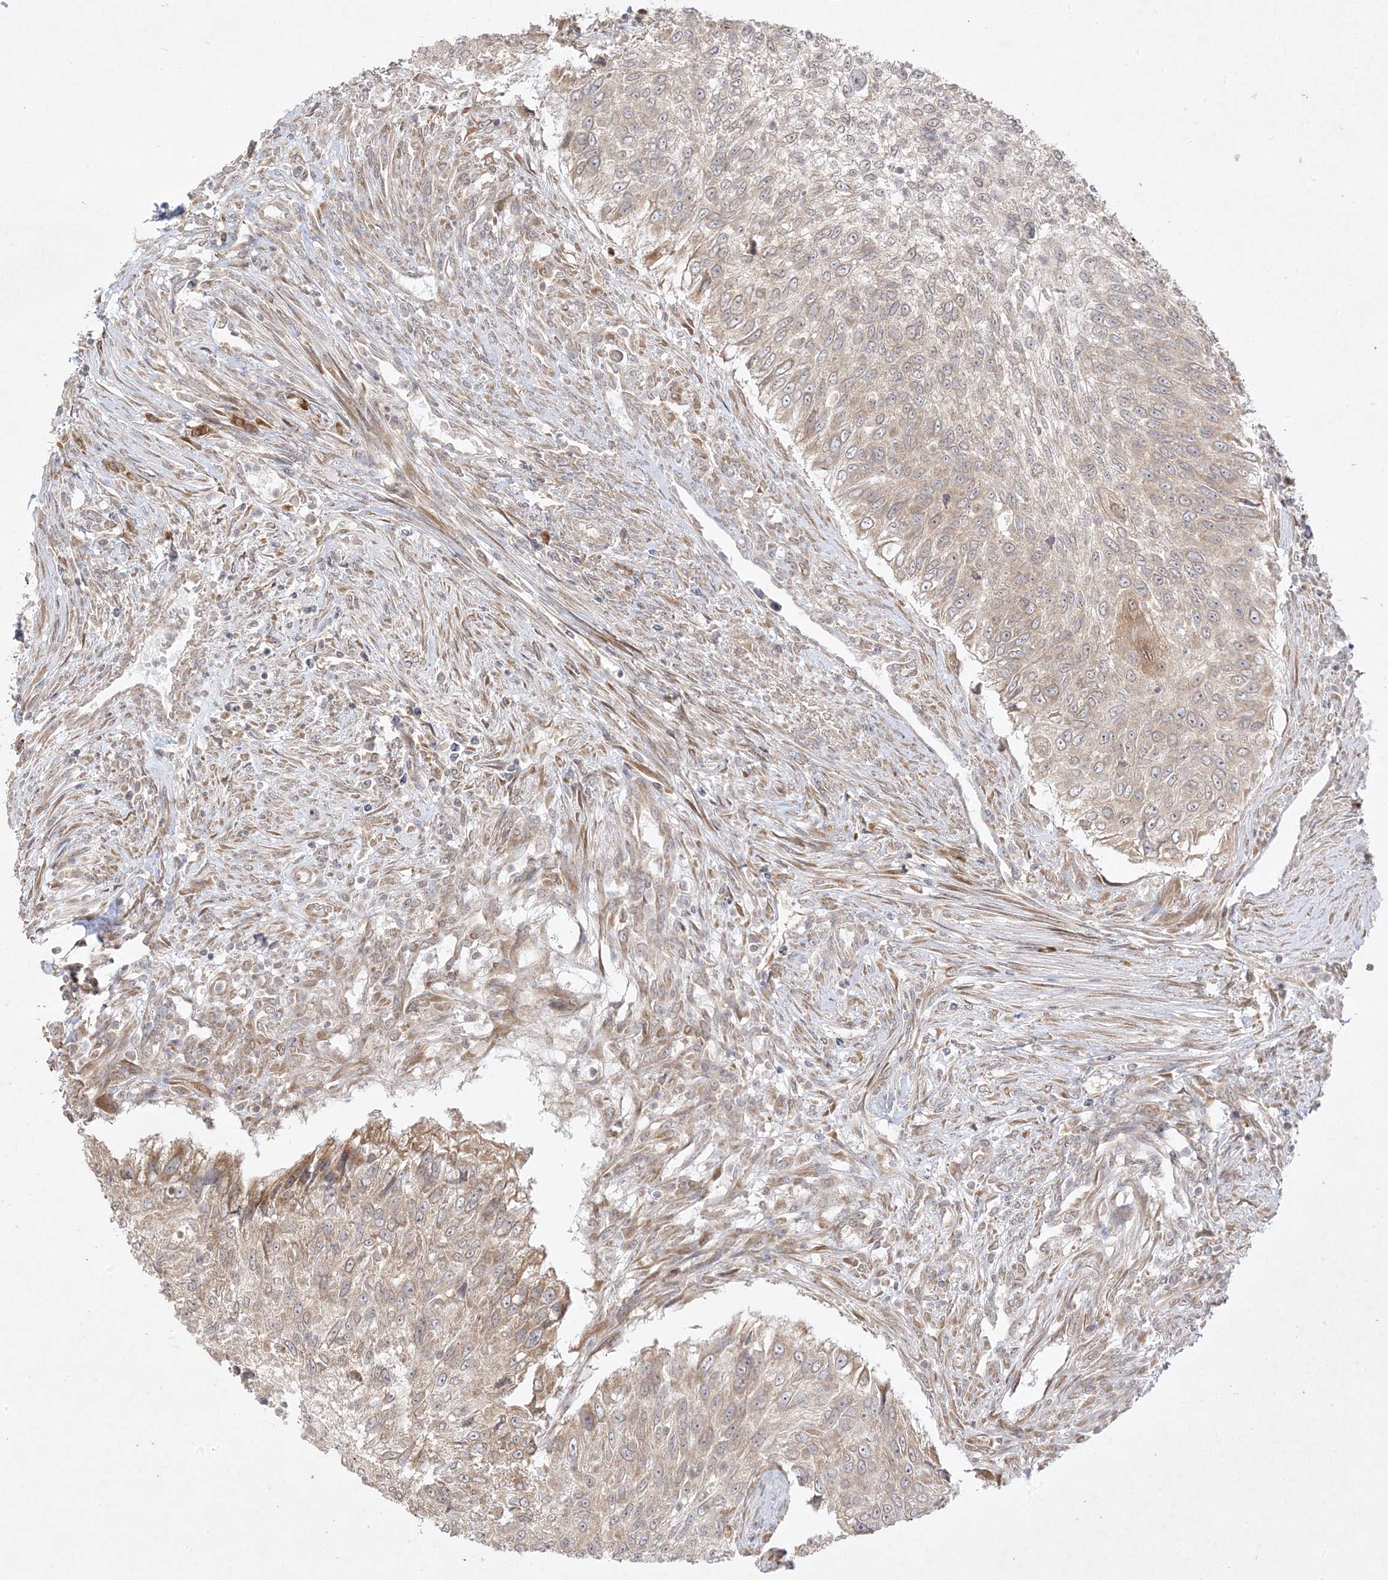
{"staining": {"intensity": "weak", "quantity": ">75%", "location": "cytoplasmic/membranous"}, "tissue": "urothelial cancer", "cell_type": "Tumor cells", "image_type": "cancer", "snomed": [{"axis": "morphology", "description": "Urothelial carcinoma, High grade"}, {"axis": "topography", "description": "Urinary bladder"}], "caption": "A micrograph showing weak cytoplasmic/membranous staining in approximately >75% of tumor cells in urothelial carcinoma (high-grade), as visualized by brown immunohistochemical staining.", "gene": "C2CD2", "patient": {"sex": "female", "age": 60}}